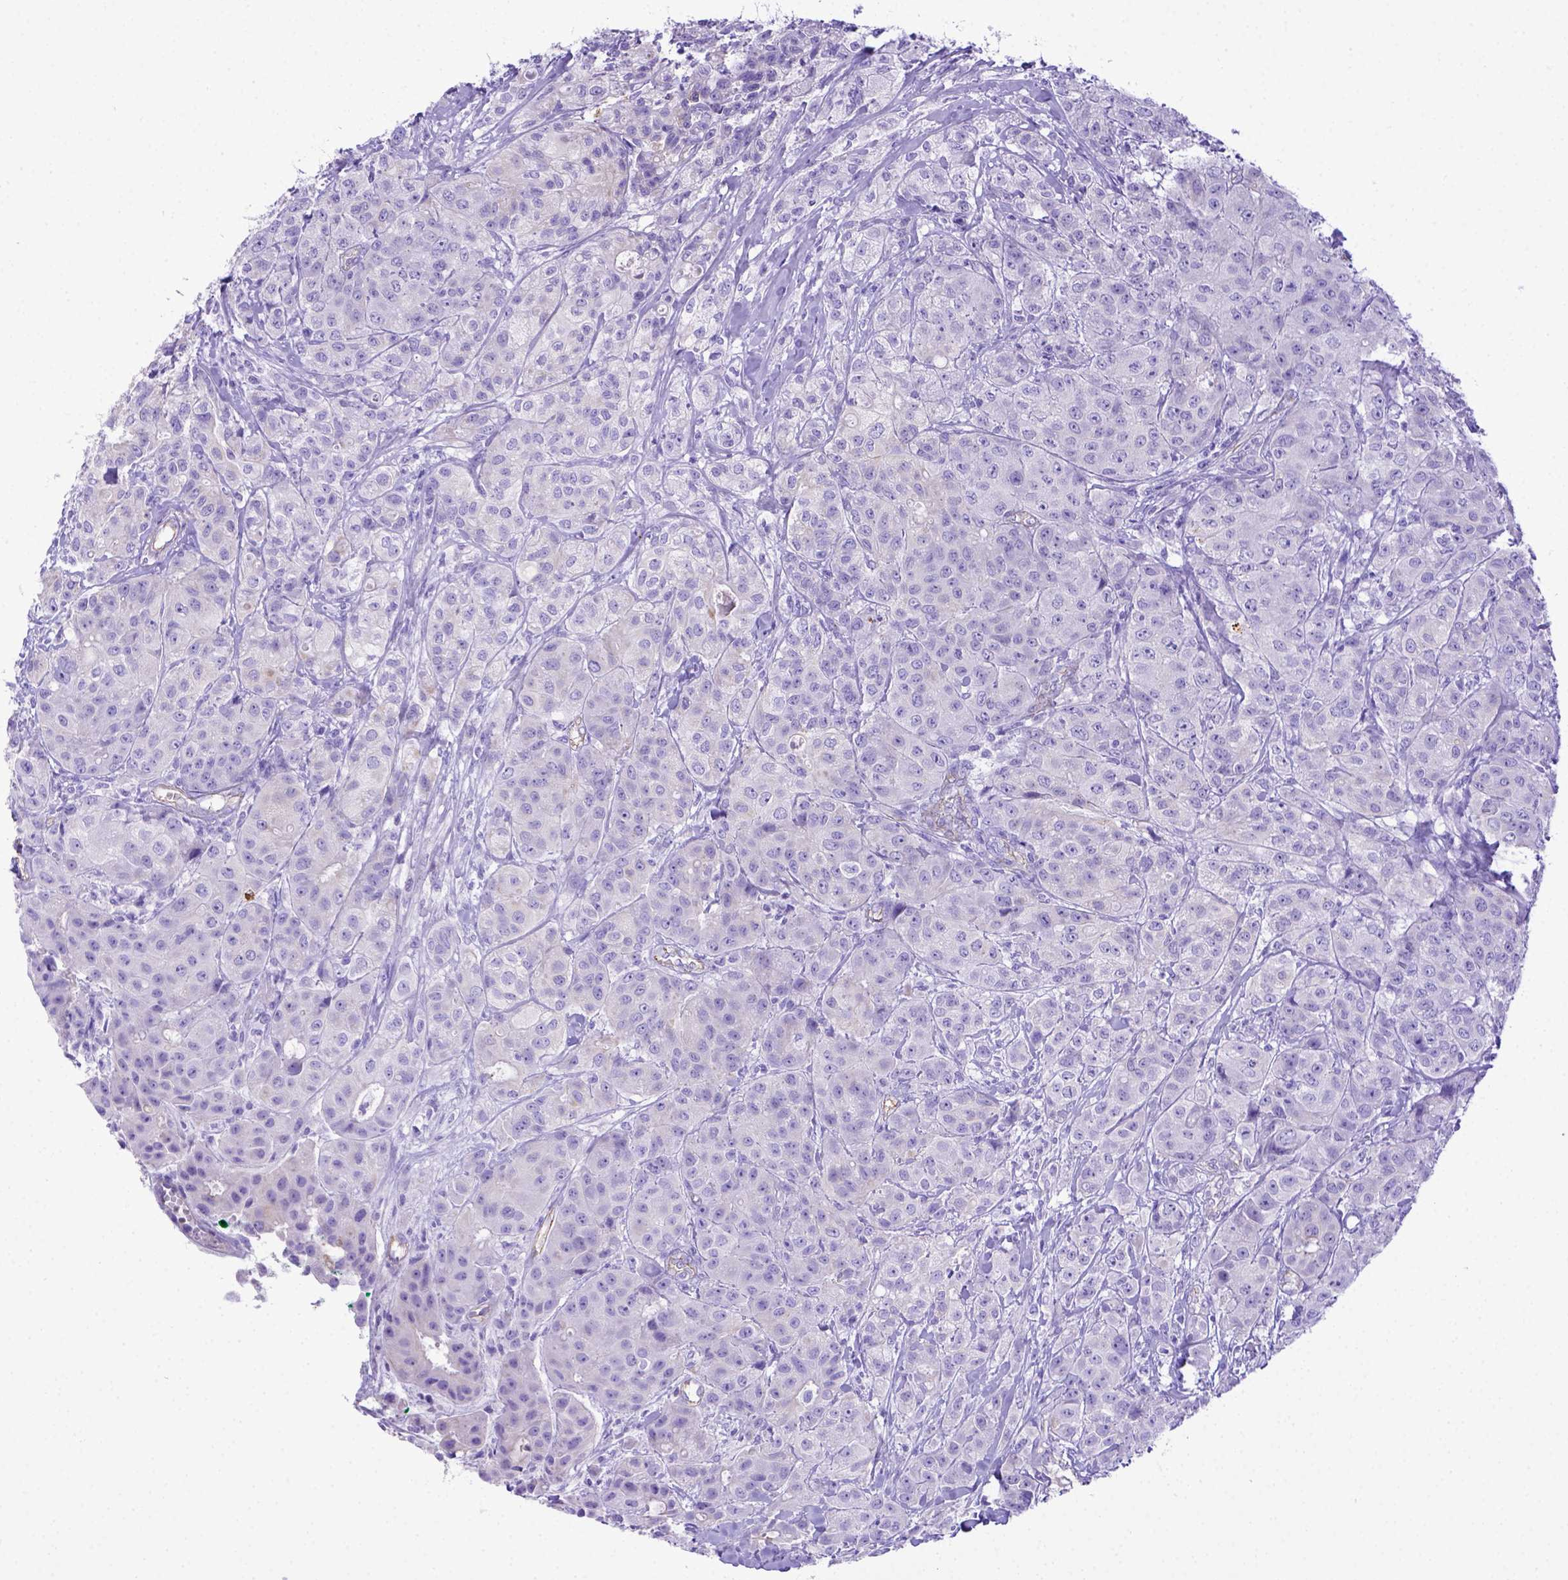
{"staining": {"intensity": "negative", "quantity": "none", "location": "none"}, "tissue": "breast cancer", "cell_type": "Tumor cells", "image_type": "cancer", "snomed": [{"axis": "morphology", "description": "Duct carcinoma"}, {"axis": "topography", "description": "Breast"}], "caption": "This histopathology image is of invasive ductal carcinoma (breast) stained with immunohistochemistry (IHC) to label a protein in brown with the nuclei are counter-stained blue. There is no positivity in tumor cells.", "gene": "LRRC18", "patient": {"sex": "female", "age": 43}}